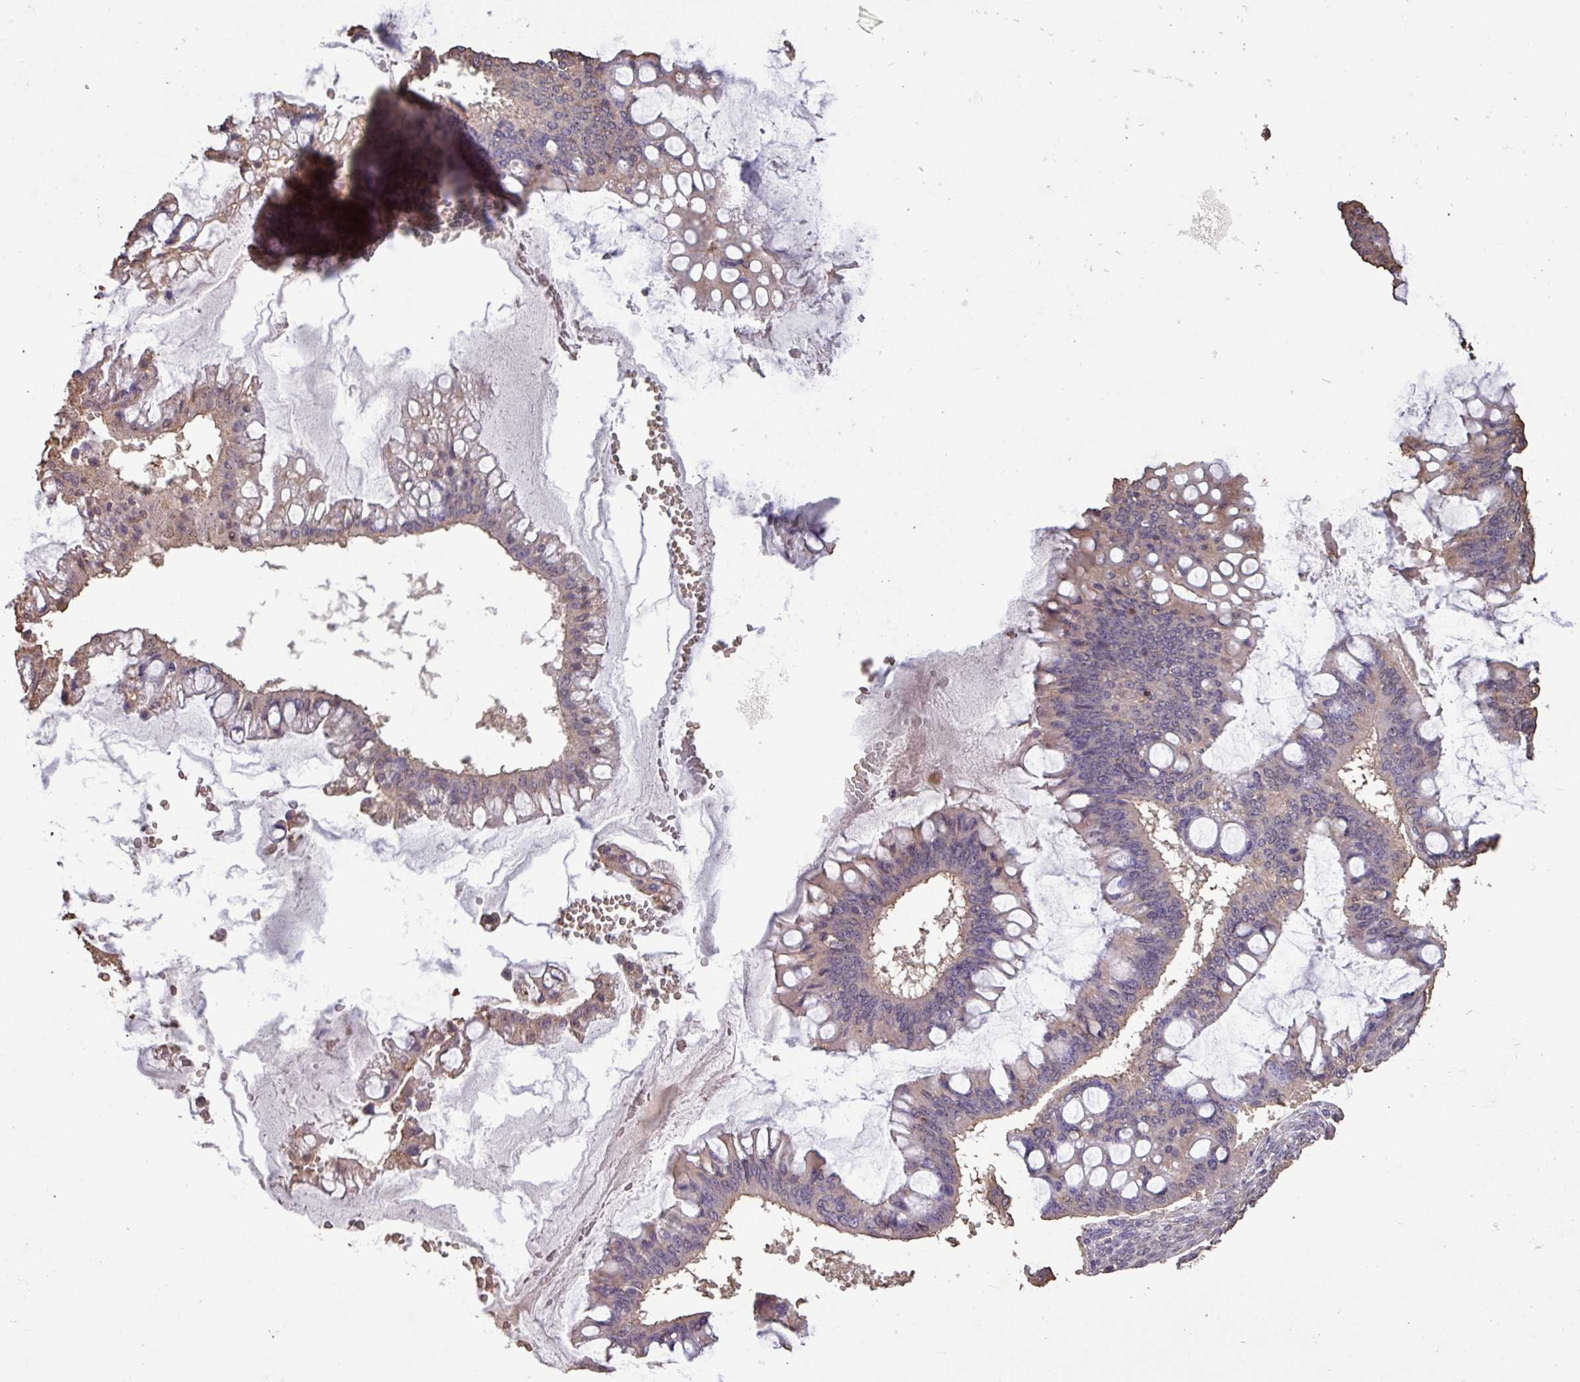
{"staining": {"intensity": "weak", "quantity": "<25%", "location": "cytoplasmic/membranous"}, "tissue": "ovarian cancer", "cell_type": "Tumor cells", "image_type": "cancer", "snomed": [{"axis": "morphology", "description": "Cystadenocarcinoma, mucinous, NOS"}, {"axis": "topography", "description": "Ovary"}], "caption": "This is an IHC photomicrograph of human ovarian cancer (mucinous cystadenocarcinoma). There is no expression in tumor cells.", "gene": "CAMK2B", "patient": {"sex": "female", "age": 73}}